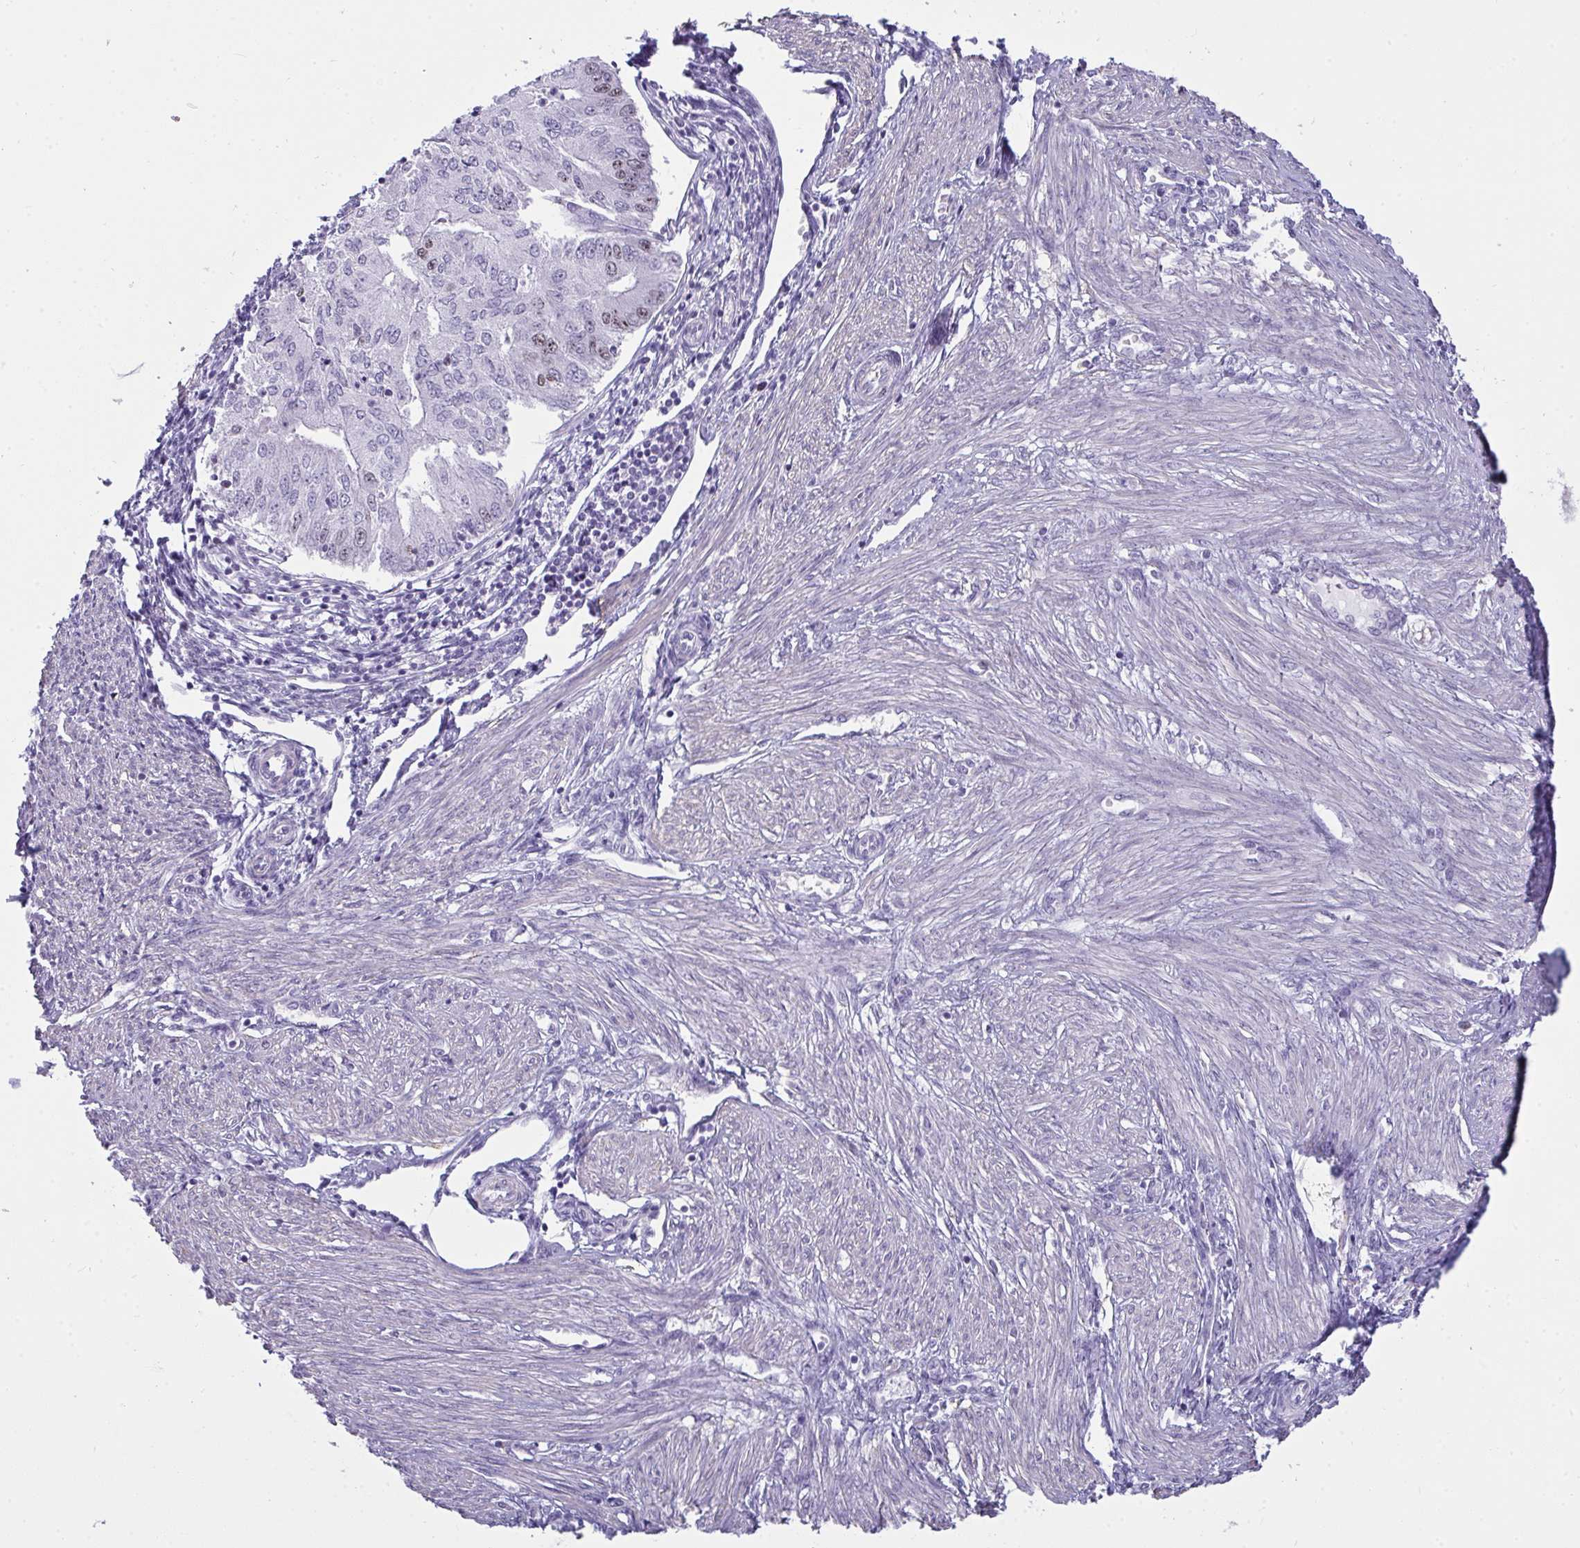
{"staining": {"intensity": "moderate", "quantity": "<25%", "location": "nuclear"}, "tissue": "endometrial cancer", "cell_type": "Tumor cells", "image_type": "cancer", "snomed": [{"axis": "morphology", "description": "Adenocarcinoma, NOS"}, {"axis": "topography", "description": "Endometrium"}], "caption": "High-magnification brightfield microscopy of endometrial cancer (adenocarcinoma) stained with DAB (3,3'-diaminobenzidine) (brown) and counterstained with hematoxylin (blue). tumor cells exhibit moderate nuclear expression is present in approximately<25% of cells.", "gene": "SUZ12", "patient": {"sex": "female", "age": 50}}